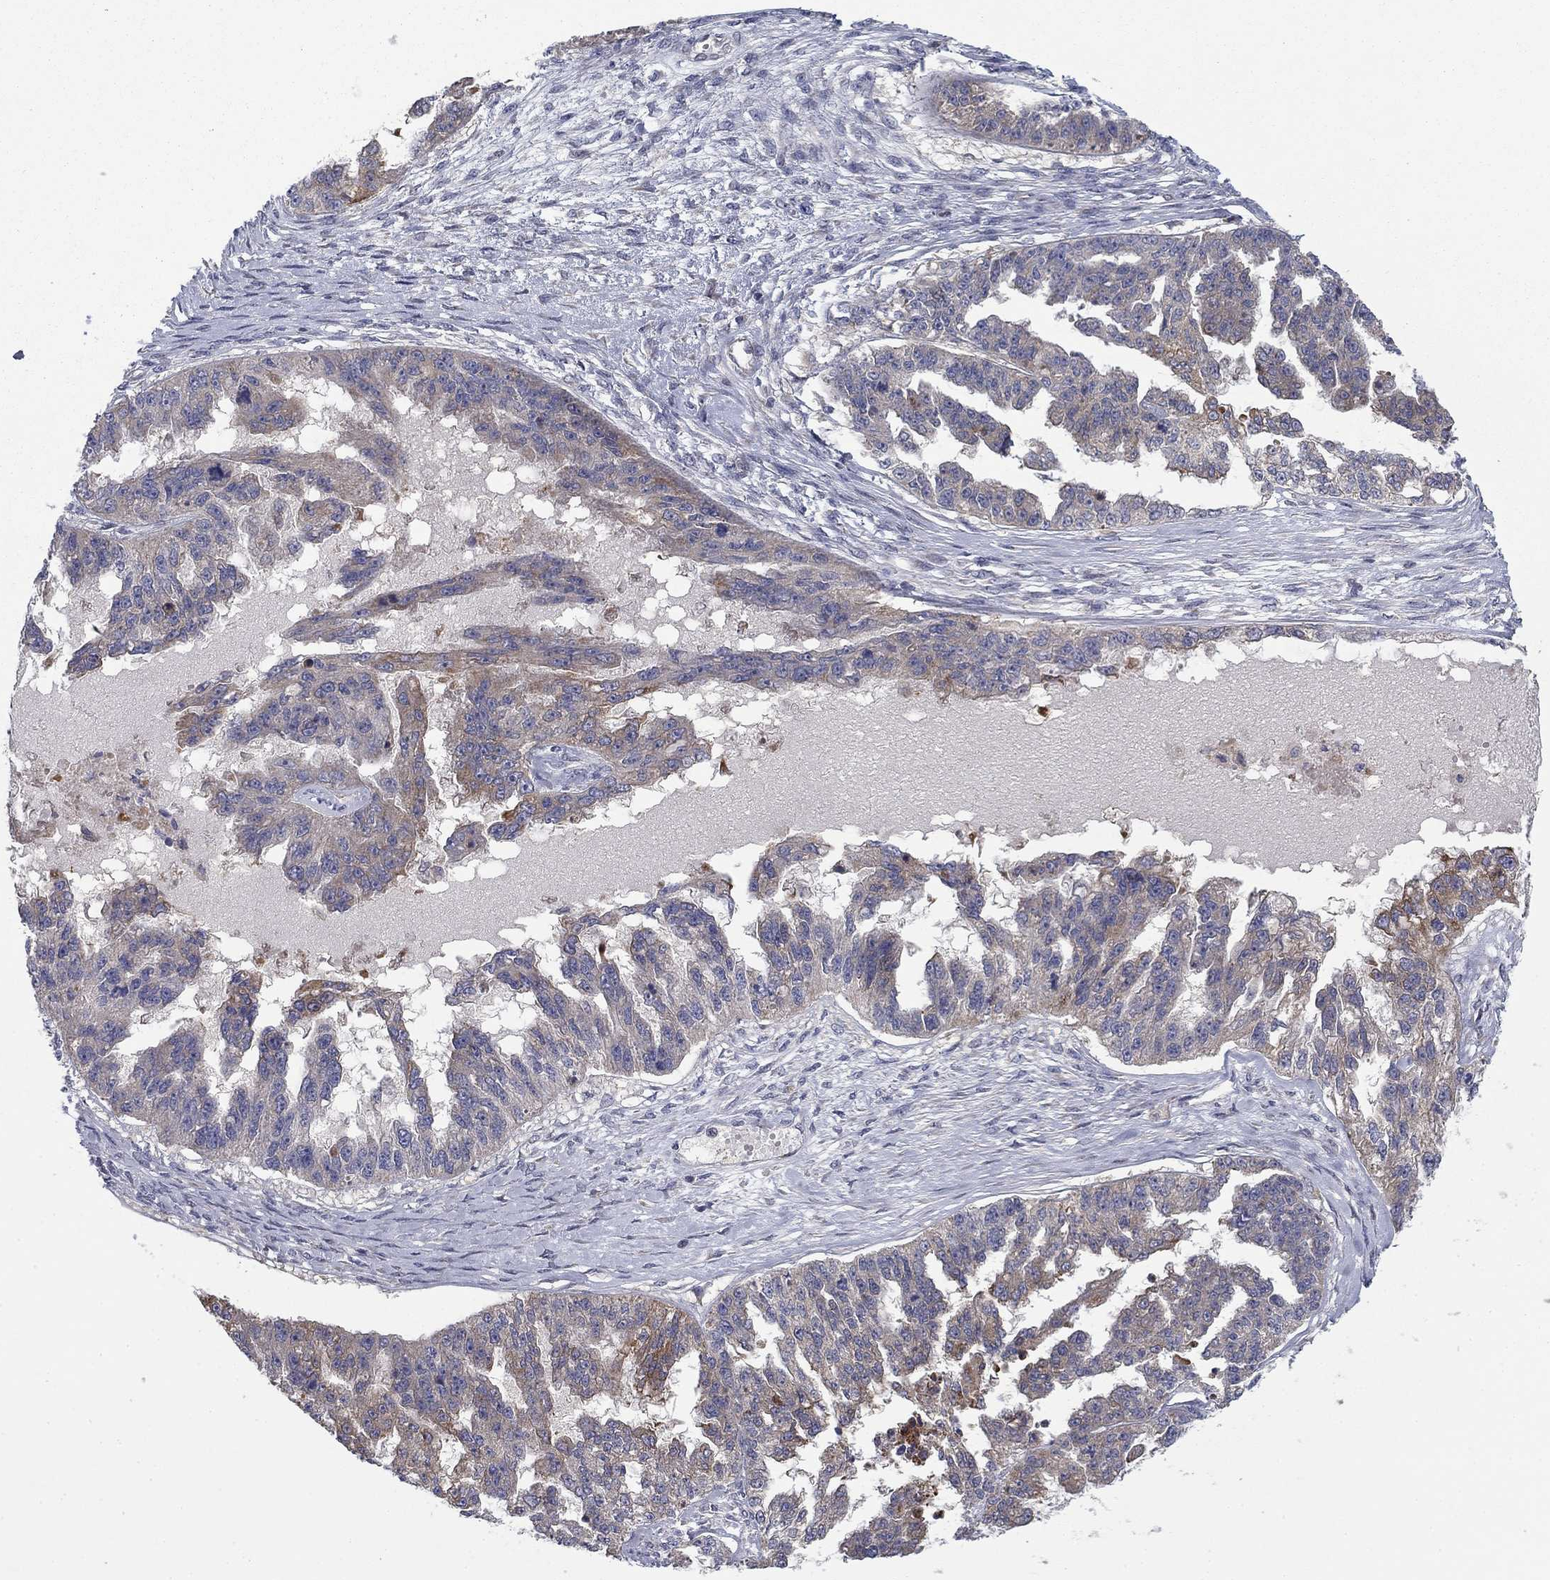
{"staining": {"intensity": "moderate", "quantity": "25%-75%", "location": "cytoplasmic/membranous"}, "tissue": "ovarian cancer", "cell_type": "Tumor cells", "image_type": "cancer", "snomed": [{"axis": "morphology", "description": "Cystadenocarcinoma, serous, NOS"}, {"axis": "topography", "description": "Ovary"}], "caption": "Ovarian cancer tissue displays moderate cytoplasmic/membranous staining in about 25%-75% of tumor cells", "gene": "MMAA", "patient": {"sex": "female", "age": 58}}